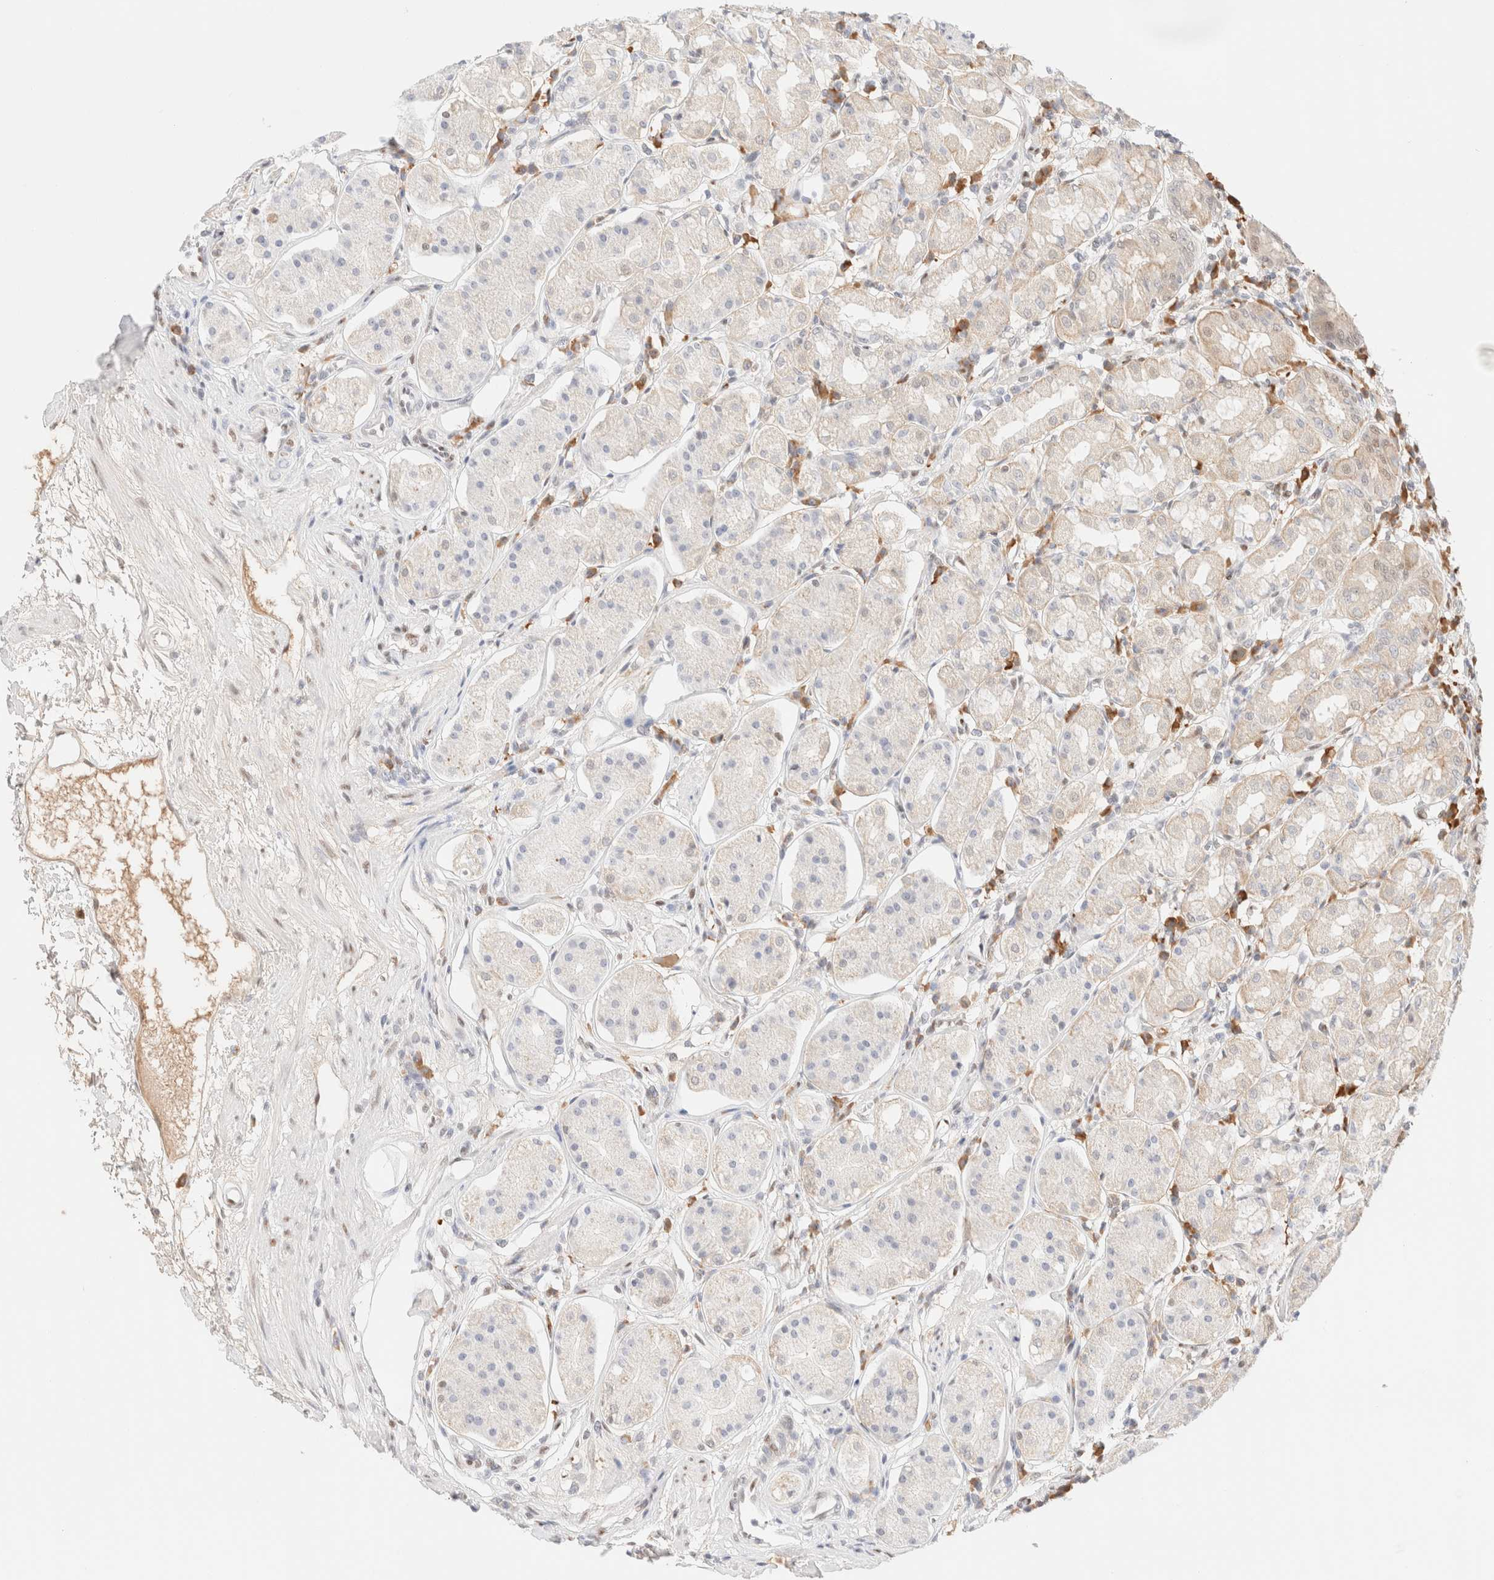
{"staining": {"intensity": "negative", "quantity": "none", "location": "none"}, "tissue": "stomach", "cell_type": "Glandular cells", "image_type": "normal", "snomed": [{"axis": "morphology", "description": "Normal tissue, NOS"}, {"axis": "topography", "description": "Stomach"}, {"axis": "topography", "description": "Stomach, lower"}], "caption": "IHC micrograph of benign human stomach stained for a protein (brown), which exhibits no expression in glandular cells.", "gene": "CIC", "patient": {"sex": "female", "age": 56}}